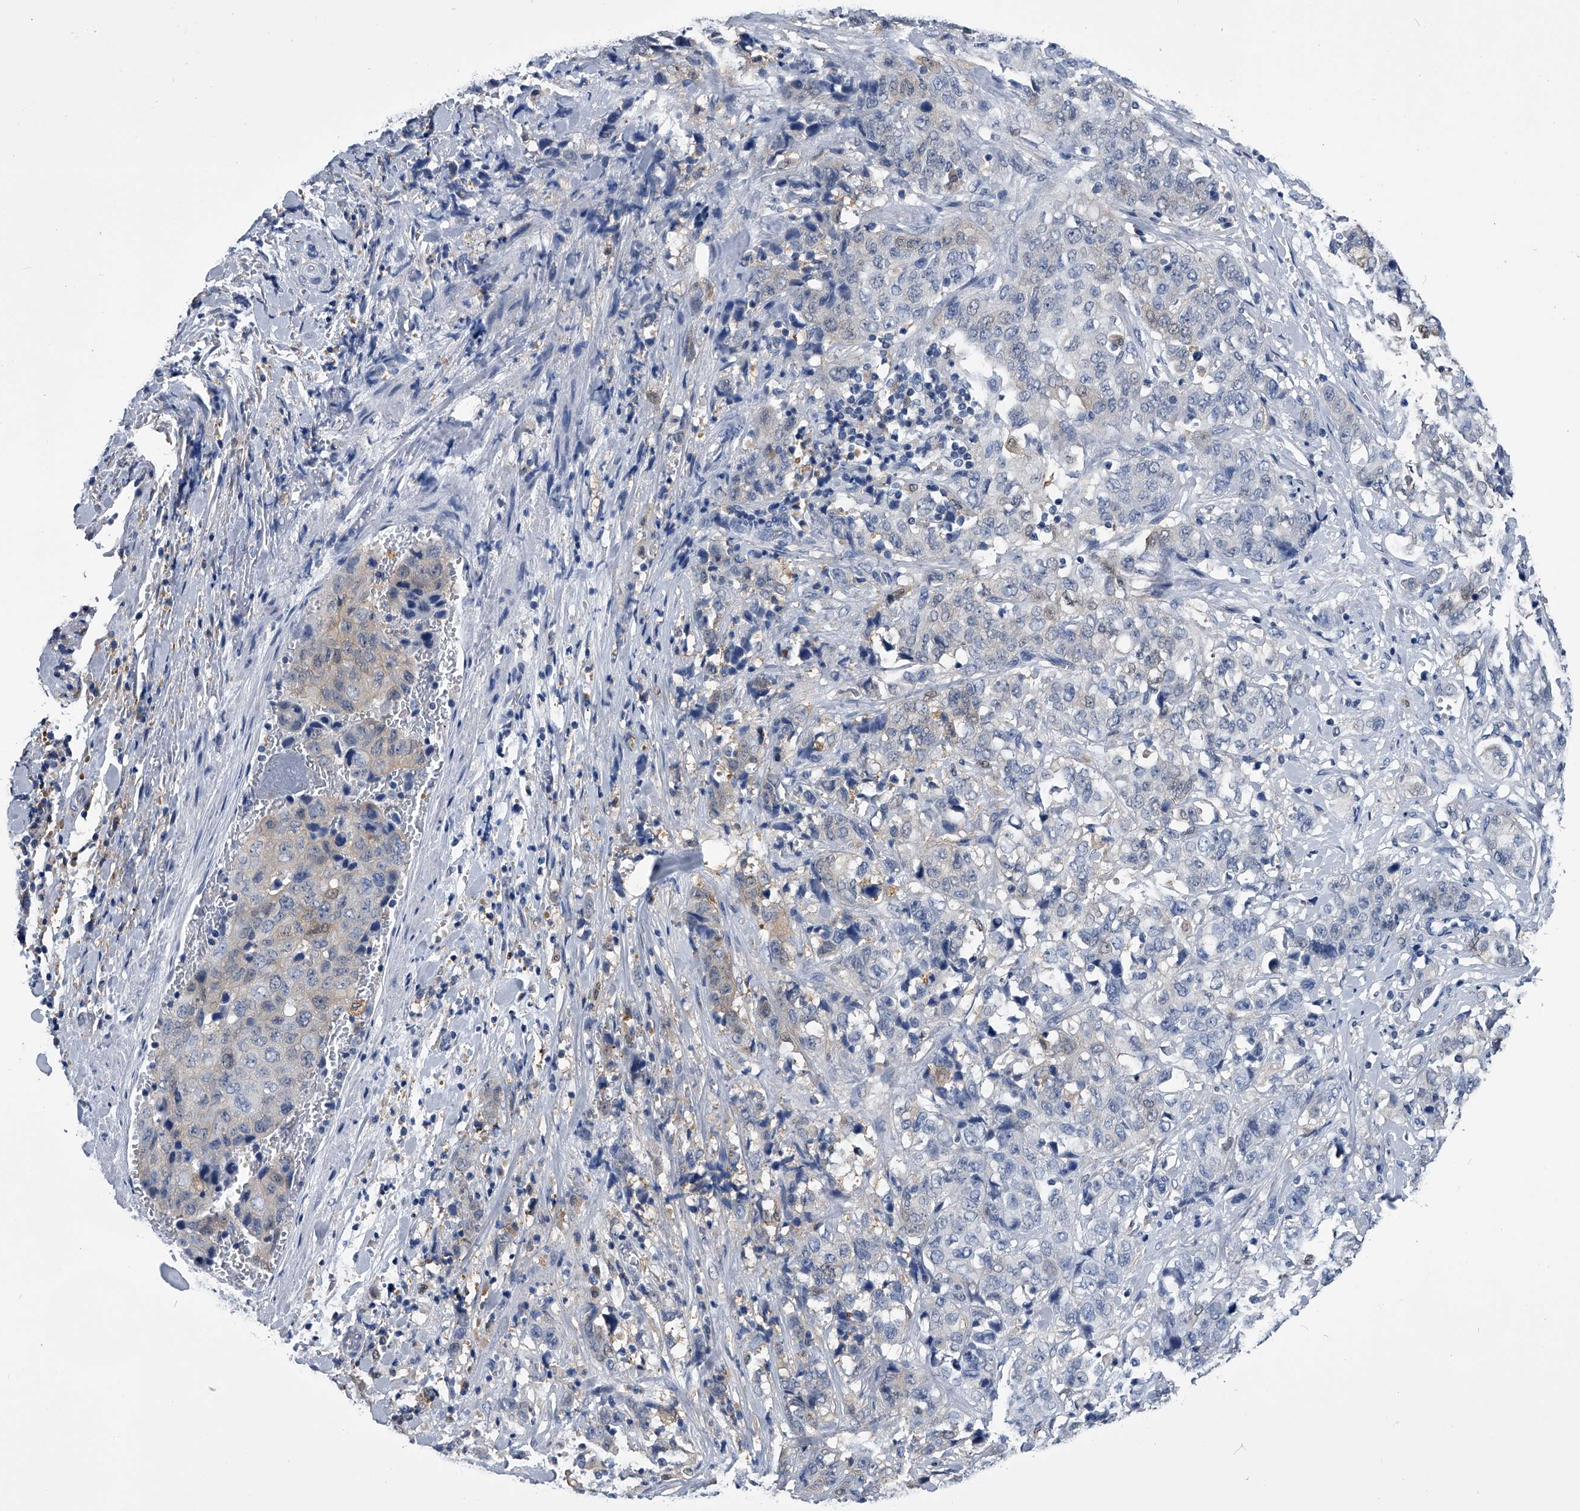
{"staining": {"intensity": "weak", "quantity": "25%-75%", "location": "cytoplasmic/membranous"}, "tissue": "stomach cancer", "cell_type": "Tumor cells", "image_type": "cancer", "snomed": [{"axis": "morphology", "description": "Adenocarcinoma, NOS"}, {"axis": "topography", "description": "Stomach"}], "caption": "About 25%-75% of tumor cells in human stomach adenocarcinoma demonstrate weak cytoplasmic/membranous protein expression as visualized by brown immunohistochemical staining.", "gene": "PDXK", "patient": {"sex": "male", "age": 48}}